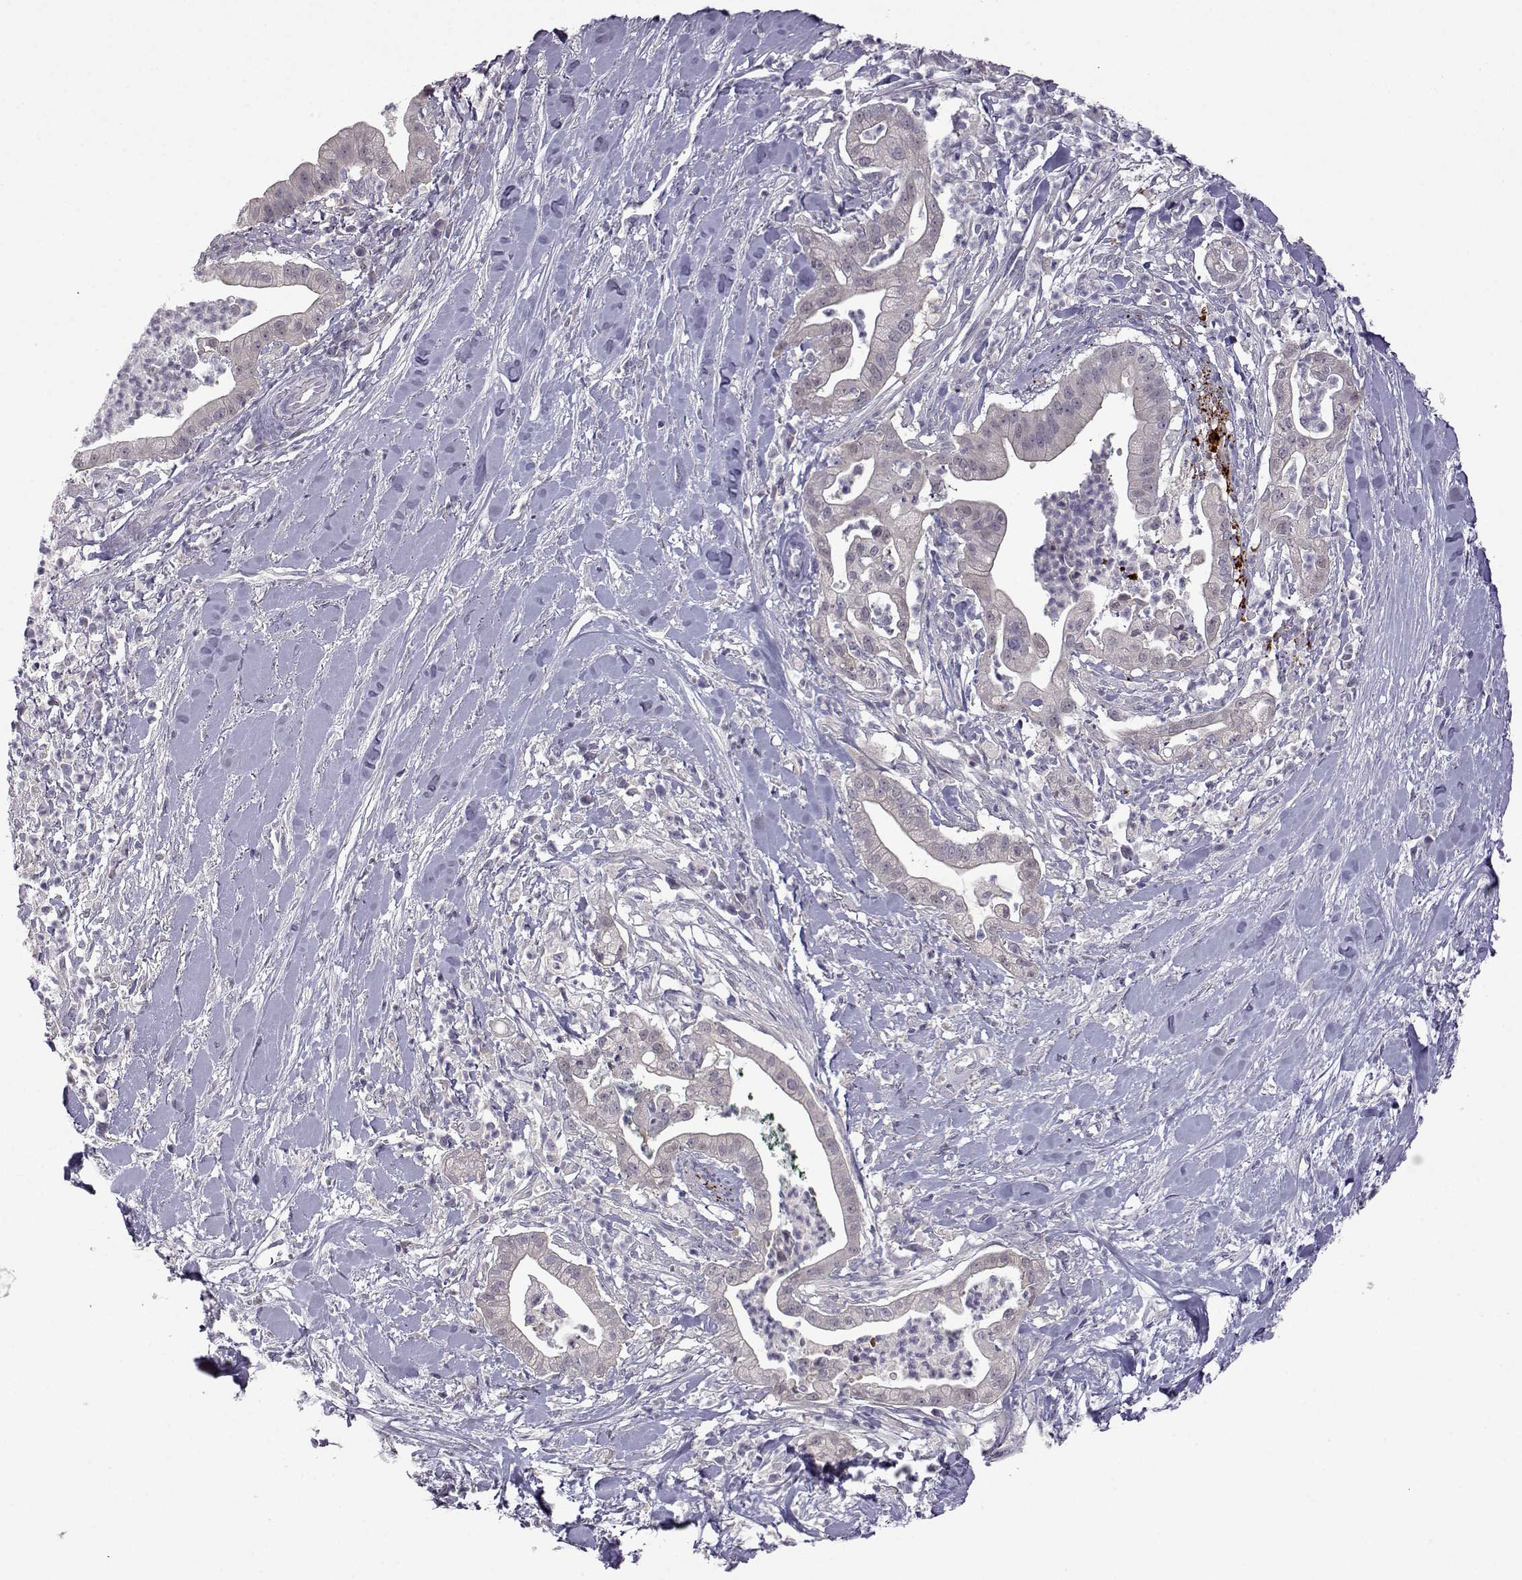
{"staining": {"intensity": "negative", "quantity": "none", "location": "none"}, "tissue": "pancreatic cancer", "cell_type": "Tumor cells", "image_type": "cancer", "snomed": [{"axis": "morphology", "description": "Normal tissue, NOS"}, {"axis": "morphology", "description": "Adenocarcinoma, NOS"}, {"axis": "topography", "description": "Lymph node"}, {"axis": "topography", "description": "Pancreas"}], "caption": "A histopathology image of human pancreatic cancer is negative for staining in tumor cells.", "gene": "VGF", "patient": {"sex": "female", "age": 58}}